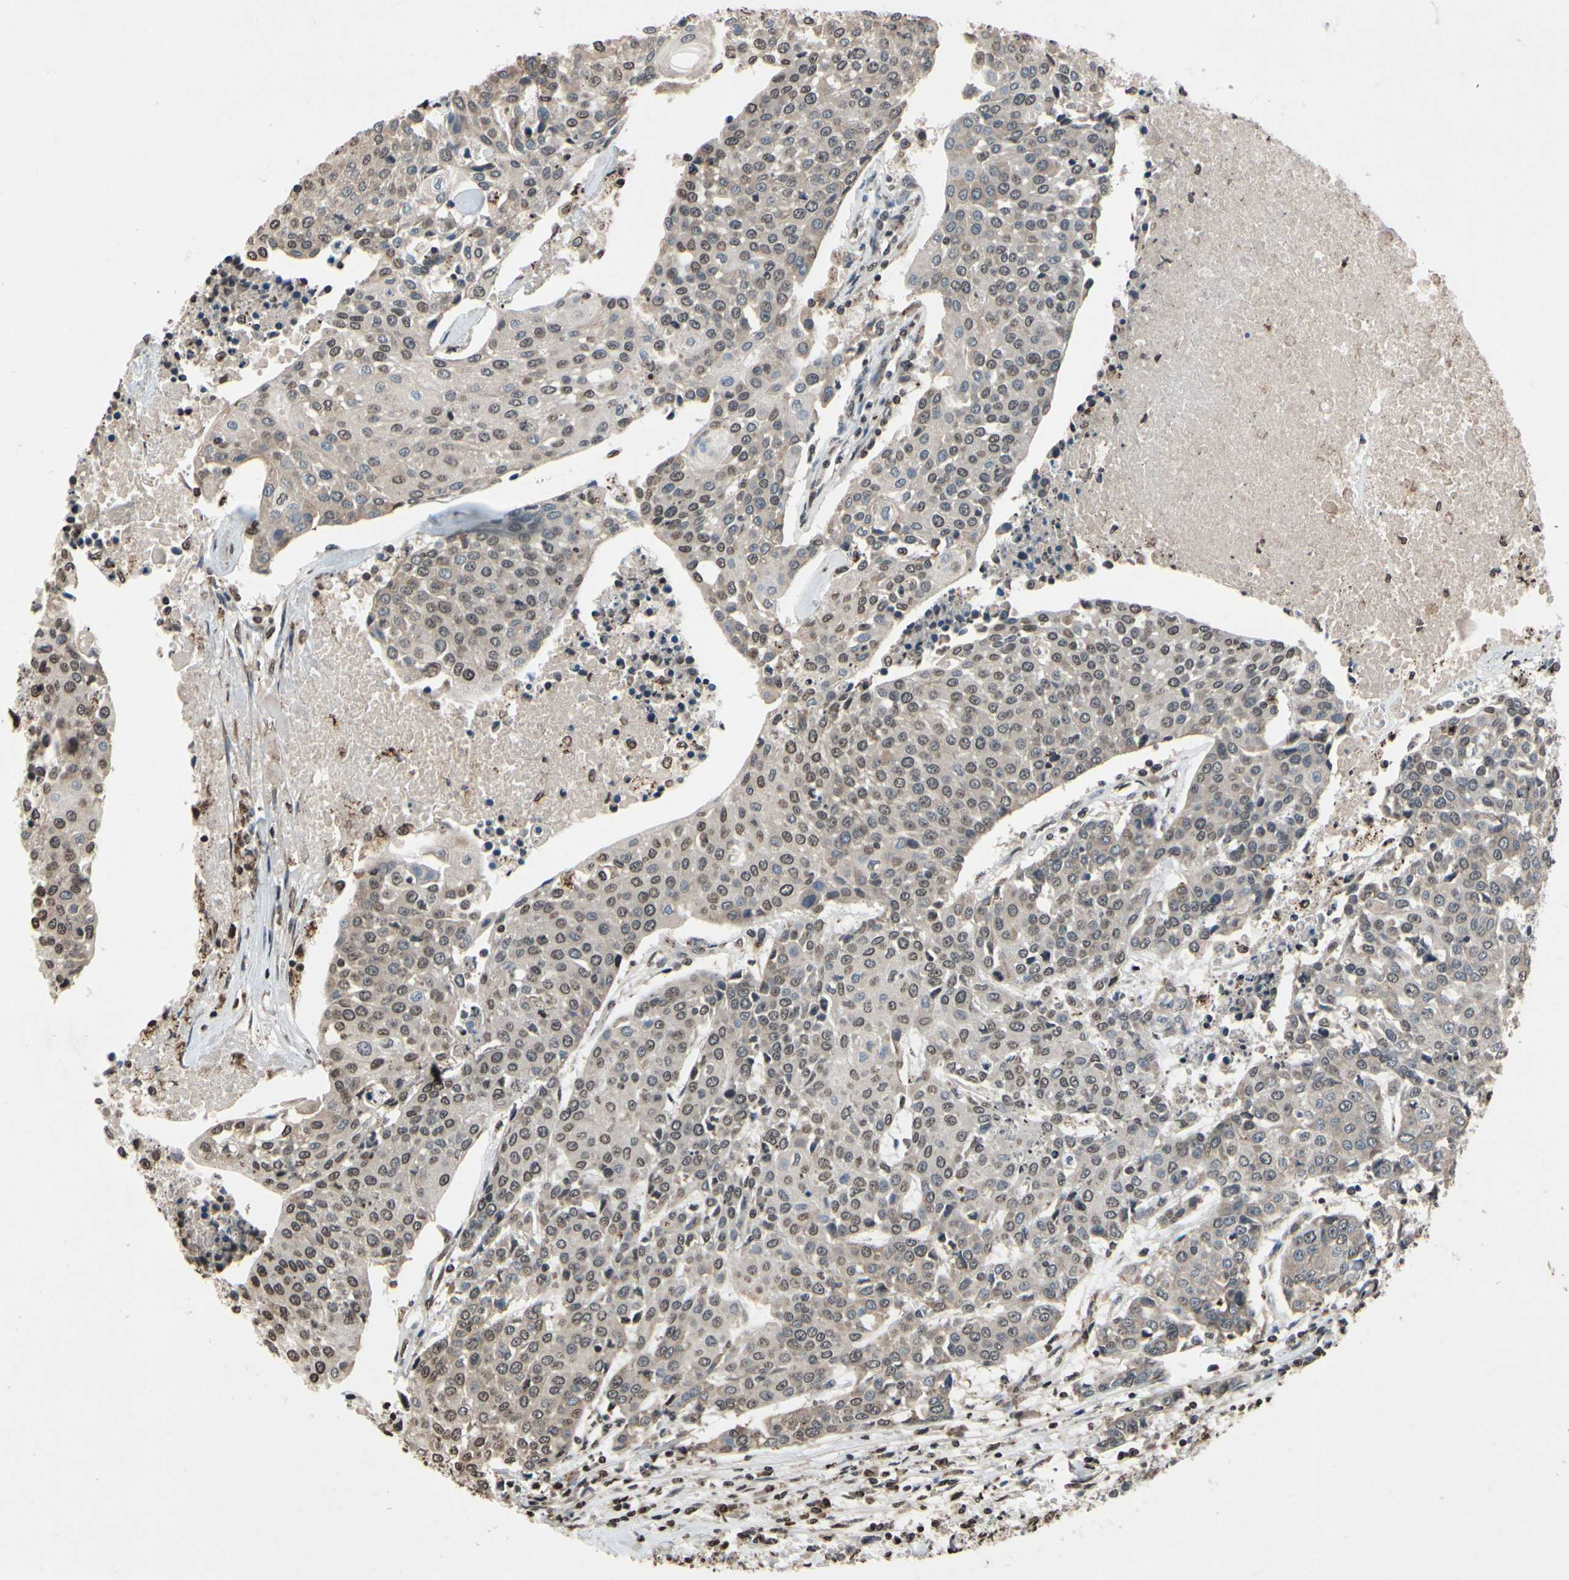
{"staining": {"intensity": "negative", "quantity": "none", "location": "none"}, "tissue": "urothelial cancer", "cell_type": "Tumor cells", "image_type": "cancer", "snomed": [{"axis": "morphology", "description": "Urothelial carcinoma, High grade"}, {"axis": "topography", "description": "Urinary bladder"}], "caption": "The IHC micrograph has no significant expression in tumor cells of urothelial cancer tissue. Nuclei are stained in blue.", "gene": "HIPK2", "patient": {"sex": "female", "age": 85}}